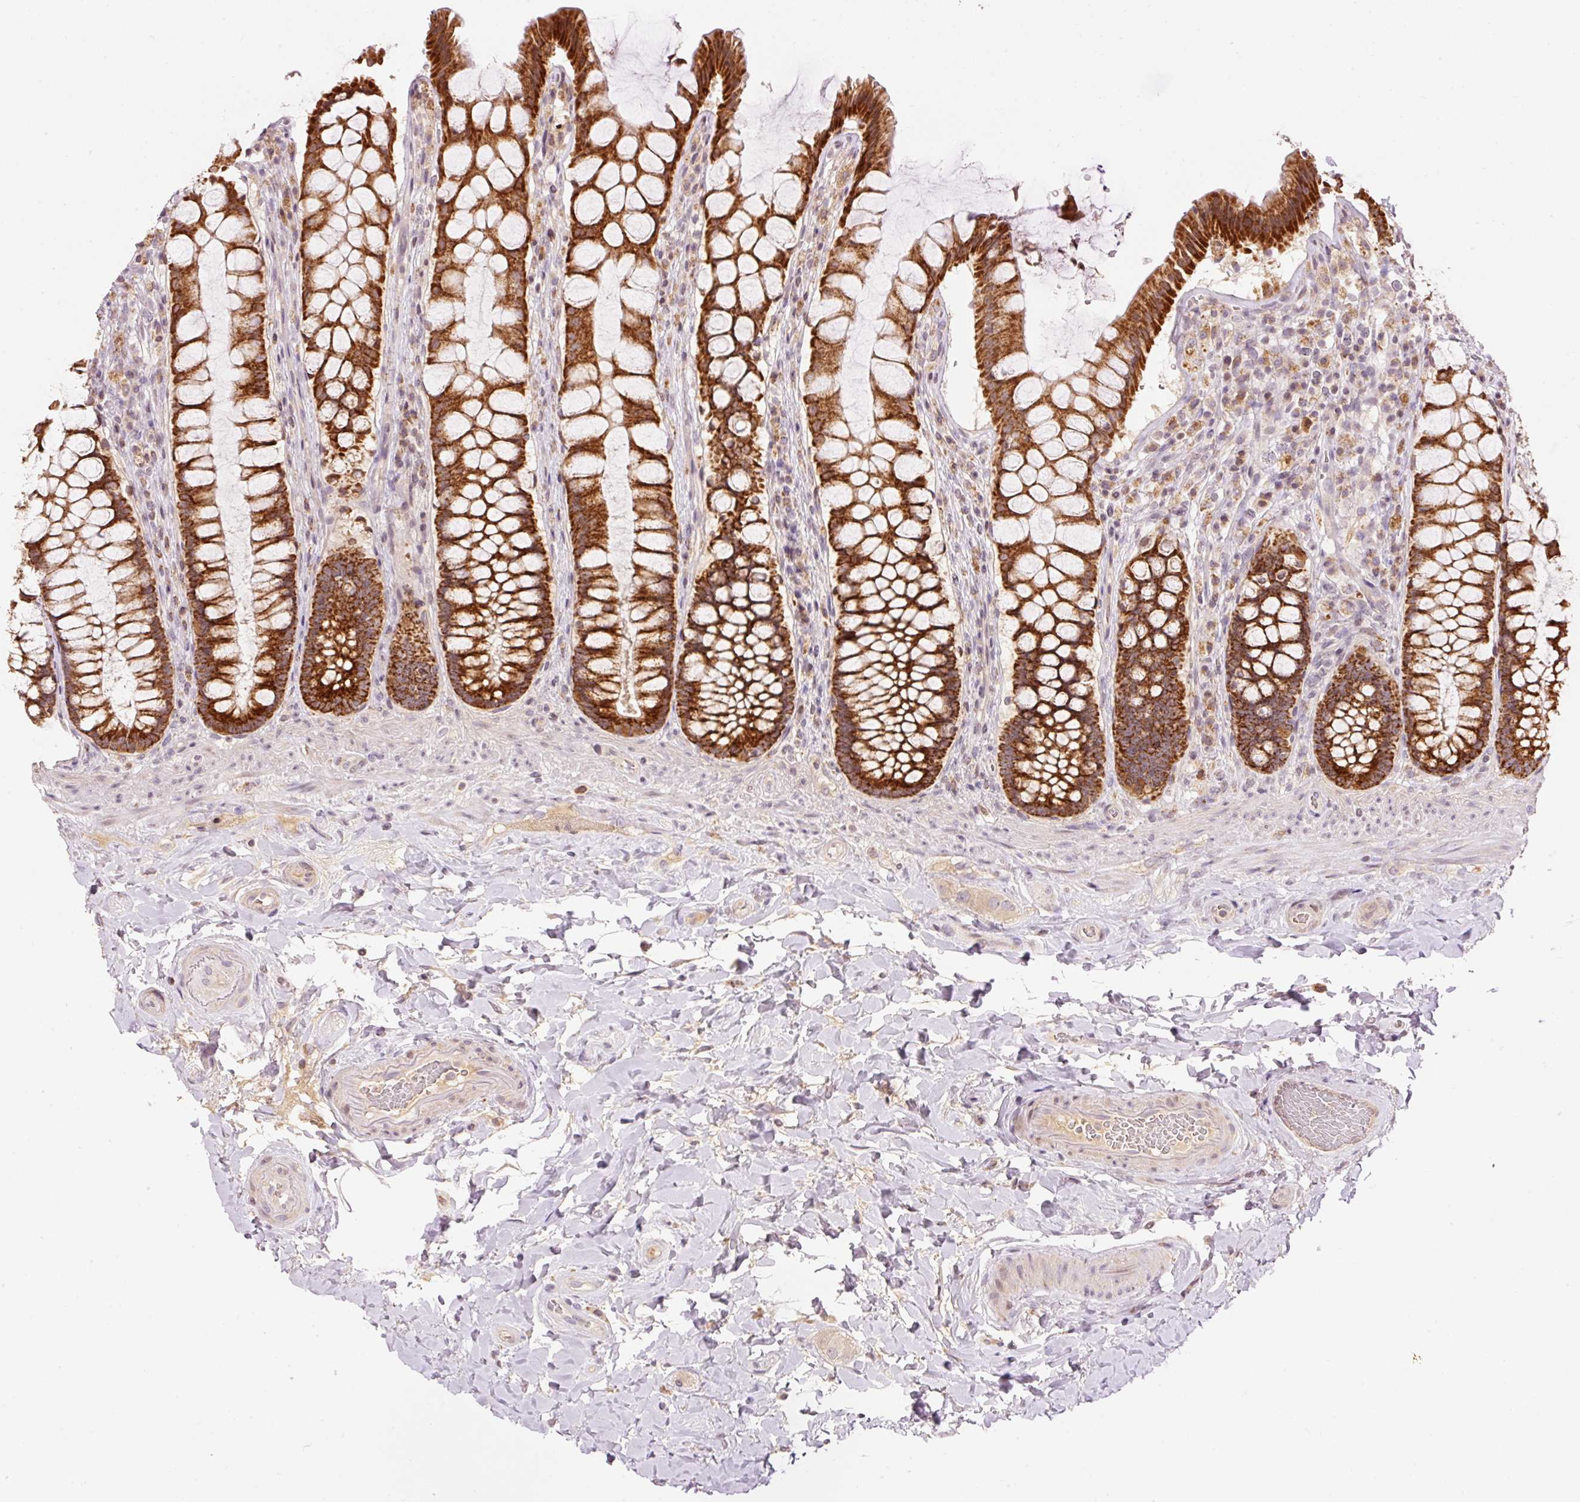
{"staining": {"intensity": "strong", "quantity": ">75%", "location": "cytoplasmic/membranous"}, "tissue": "rectum", "cell_type": "Glandular cells", "image_type": "normal", "snomed": [{"axis": "morphology", "description": "Normal tissue, NOS"}, {"axis": "topography", "description": "Rectum"}], "caption": "Rectum was stained to show a protein in brown. There is high levels of strong cytoplasmic/membranous staining in about >75% of glandular cells. (DAB IHC, brown staining for protein, blue staining for nuclei).", "gene": "ABHD11", "patient": {"sex": "female", "age": 58}}